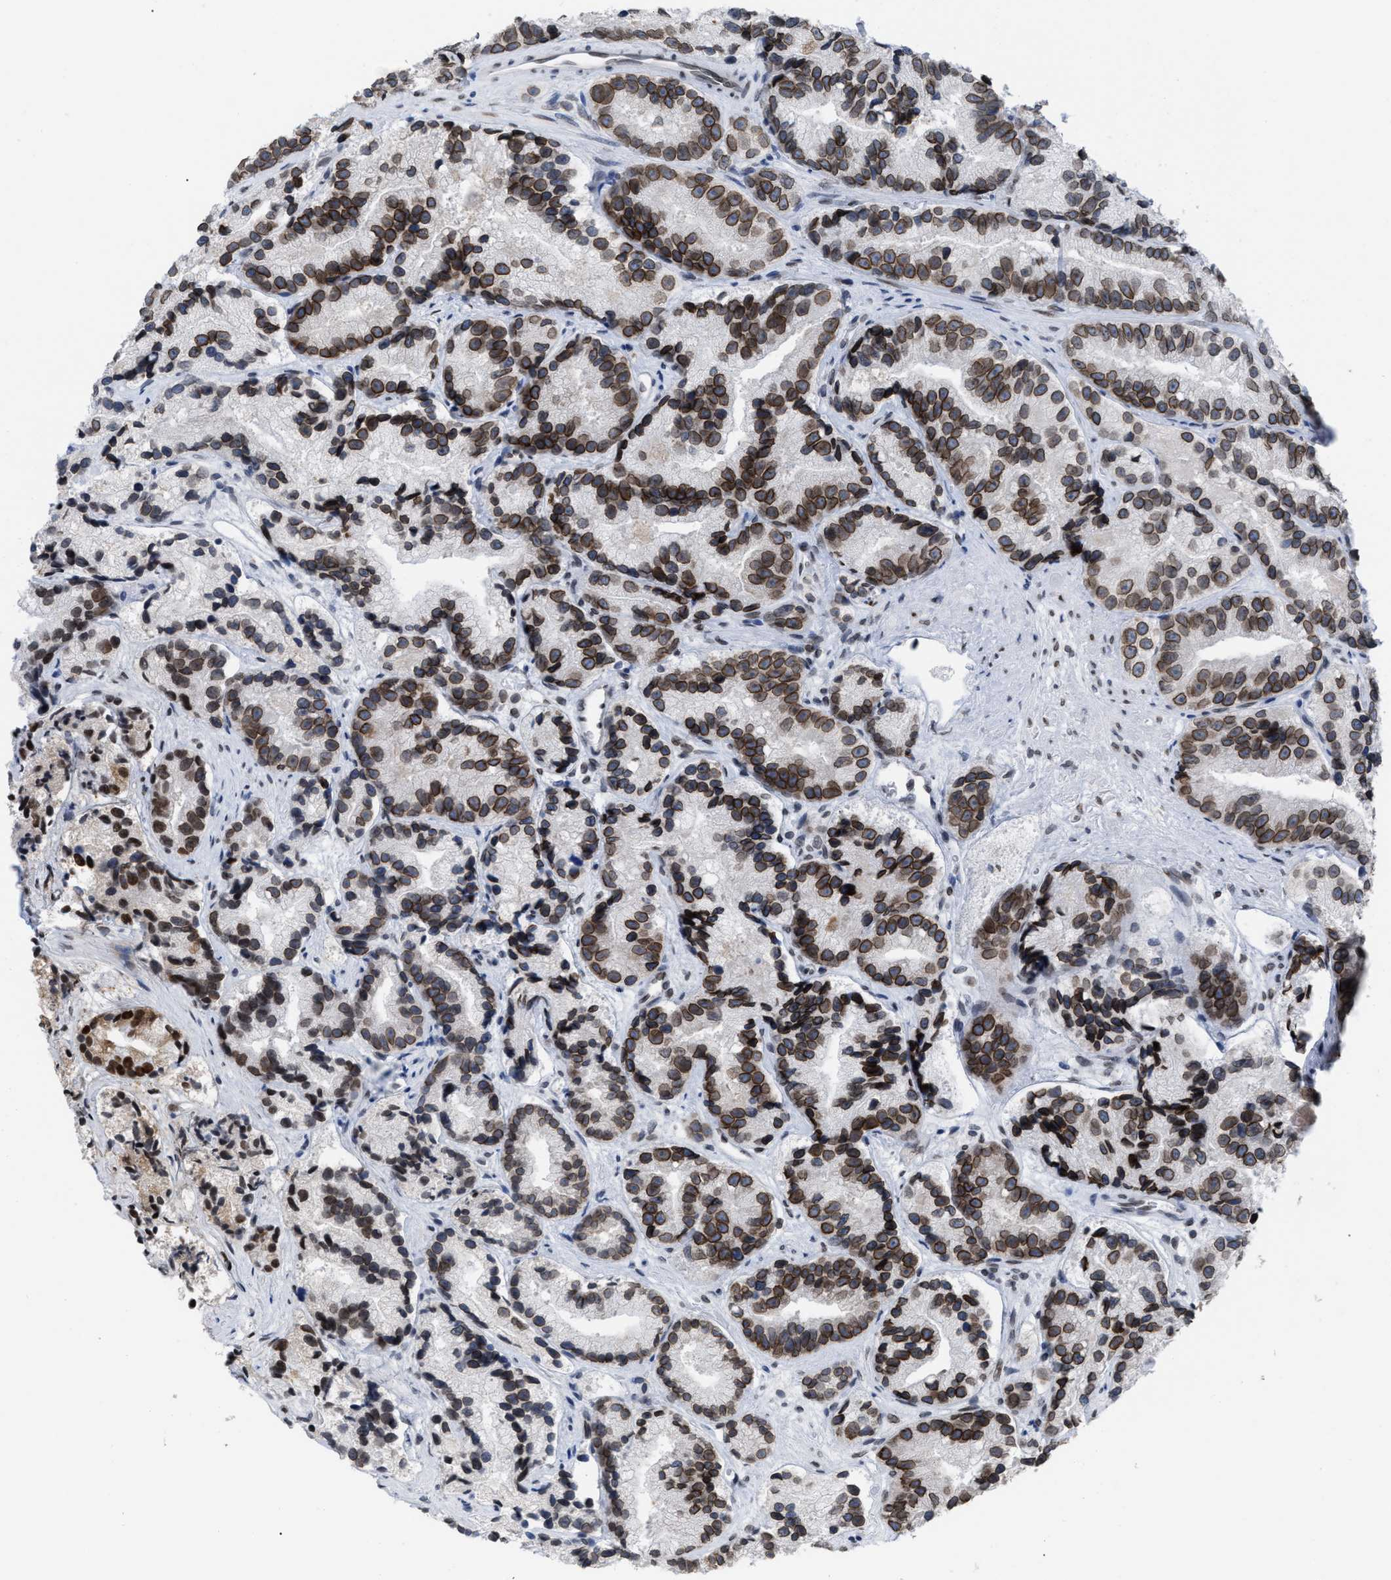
{"staining": {"intensity": "moderate", "quantity": ">75%", "location": "cytoplasmic/membranous,nuclear"}, "tissue": "prostate cancer", "cell_type": "Tumor cells", "image_type": "cancer", "snomed": [{"axis": "morphology", "description": "Adenocarcinoma, Low grade"}, {"axis": "topography", "description": "Prostate"}], "caption": "IHC of human prostate cancer (low-grade adenocarcinoma) displays medium levels of moderate cytoplasmic/membranous and nuclear expression in approximately >75% of tumor cells.", "gene": "TPR", "patient": {"sex": "male", "age": 89}}